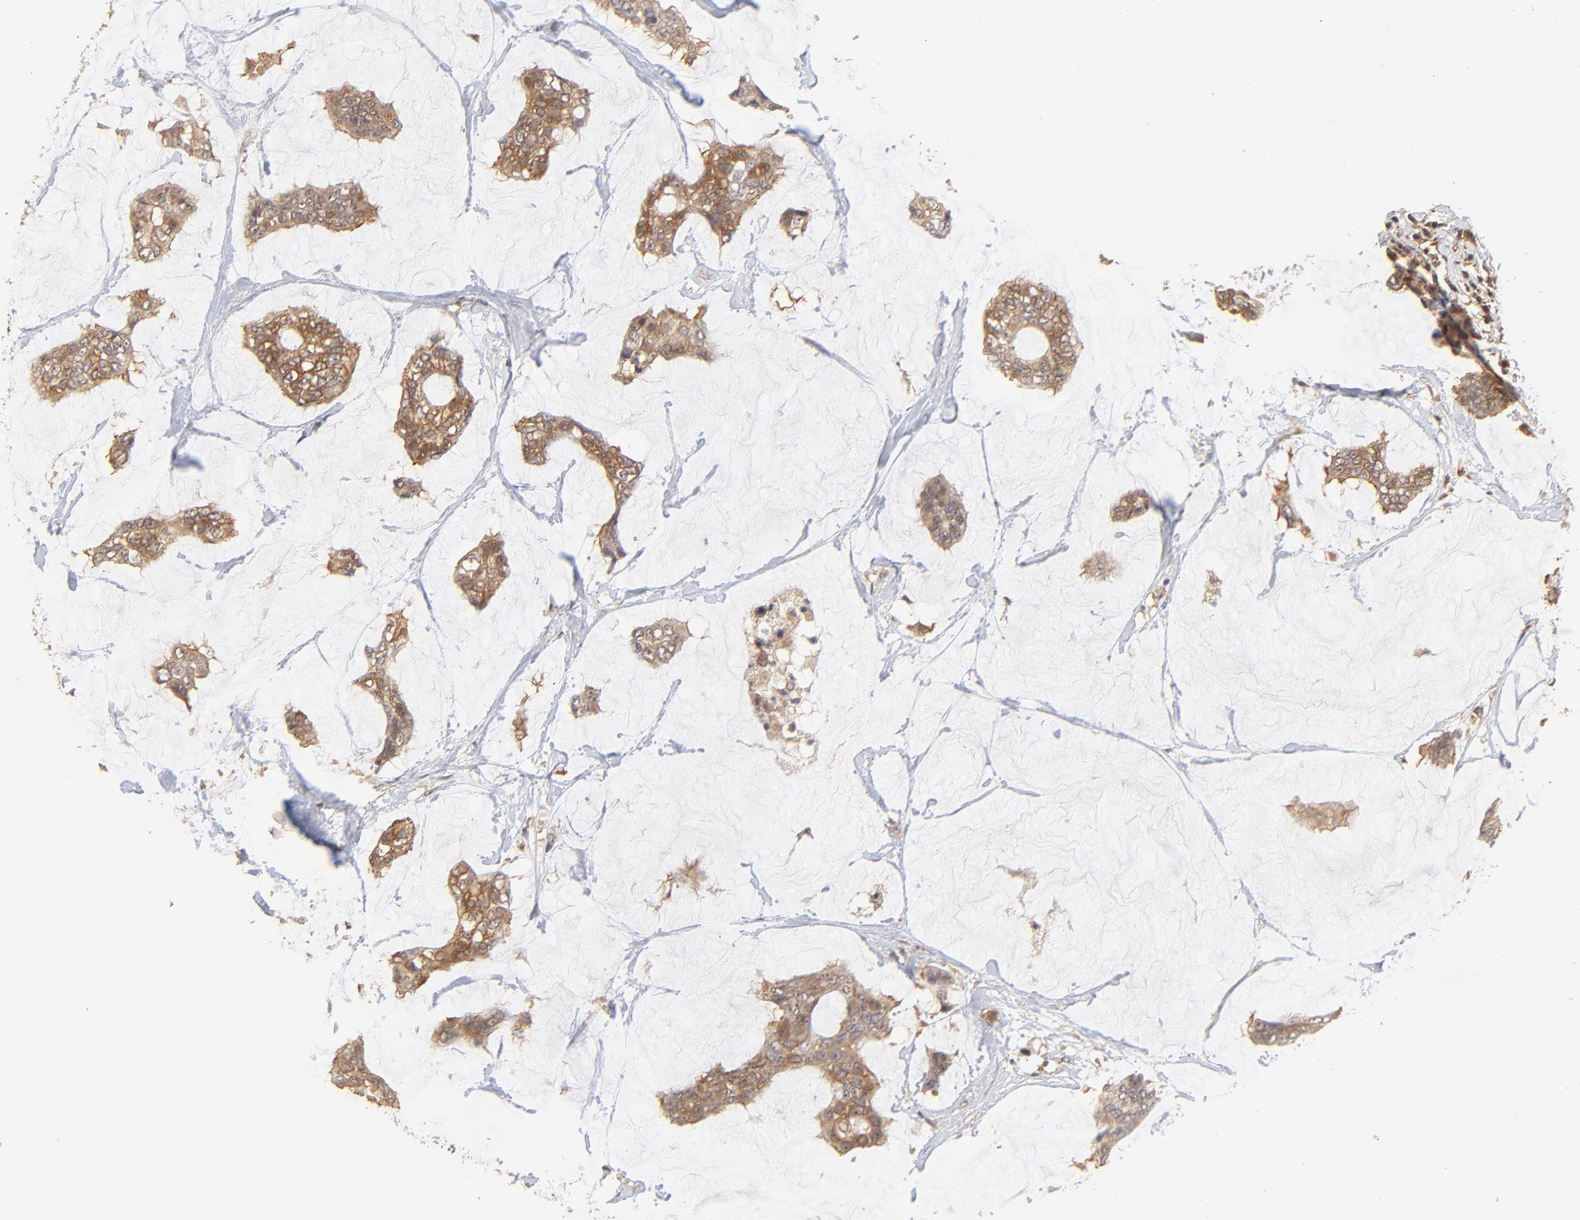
{"staining": {"intensity": "moderate", "quantity": ">75%", "location": "cytoplasmic/membranous"}, "tissue": "breast cancer", "cell_type": "Tumor cells", "image_type": "cancer", "snomed": [{"axis": "morphology", "description": "Duct carcinoma"}, {"axis": "topography", "description": "Breast"}], "caption": "Protein staining displays moderate cytoplasmic/membranous expression in approximately >75% of tumor cells in breast intraductal carcinoma.", "gene": "STON2", "patient": {"sex": "female", "age": 93}}